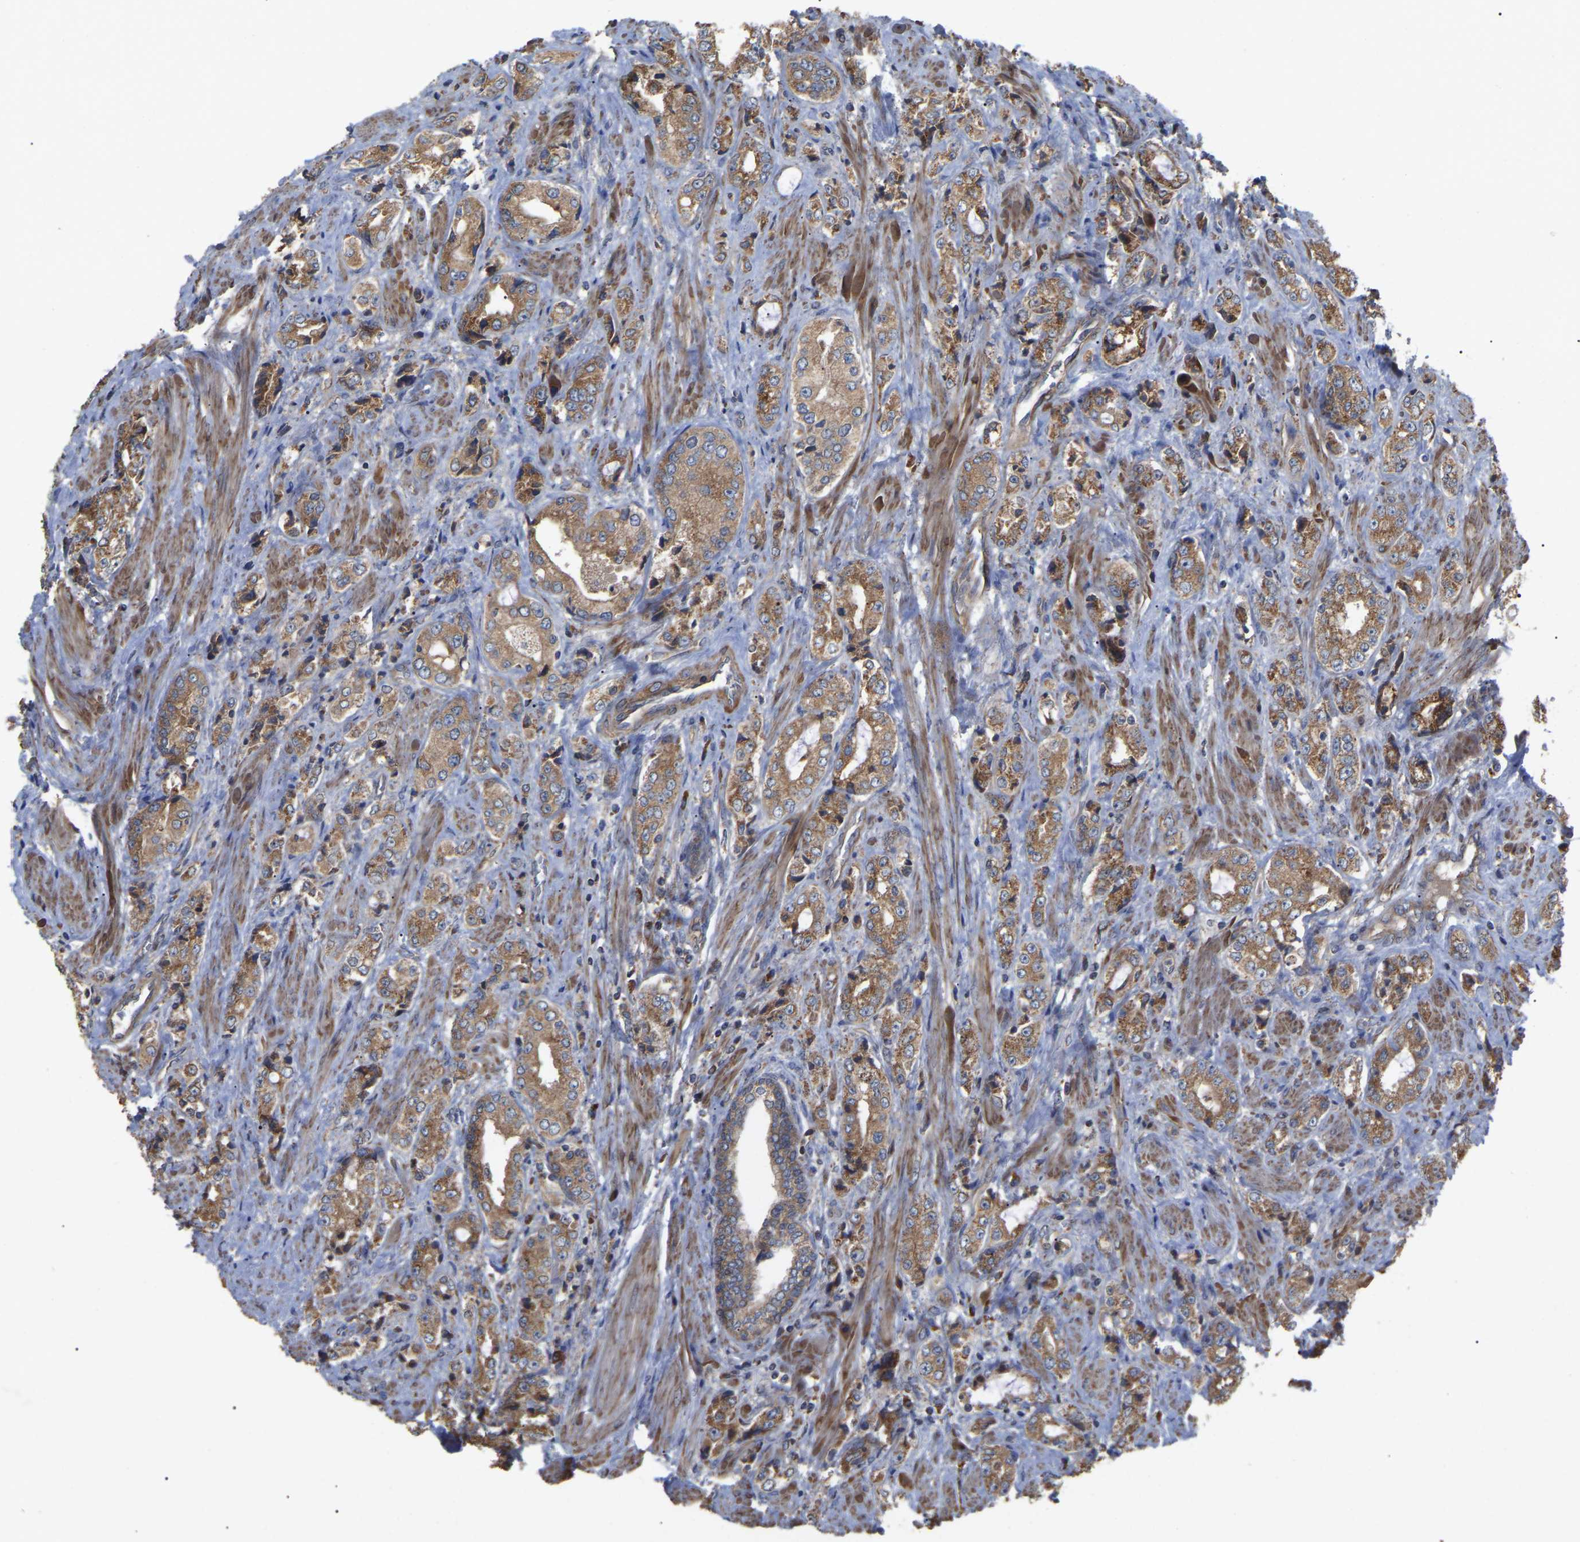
{"staining": {"intensity": "moderate", "quantity": ">75%", "location": "cytoplasmic/membranous"}, "tissue": "prostate cancer", "cell_type": "Tumor cells", "image_type": "cancer", "snomed": [{"axis": "morphology", "description": "Adenocarcinoma, High grade"}, {"axis": "topography", "description": "Prostate"}], "caption": "Brown immunohistochemical staining in prostate adenocarcinoma (high-grade) displays moderate cytoplasmic/membranous positivity in about >75% of tumor cells.", "gene": "GCC1", "patient": {"sex": "male", "age": 61}}